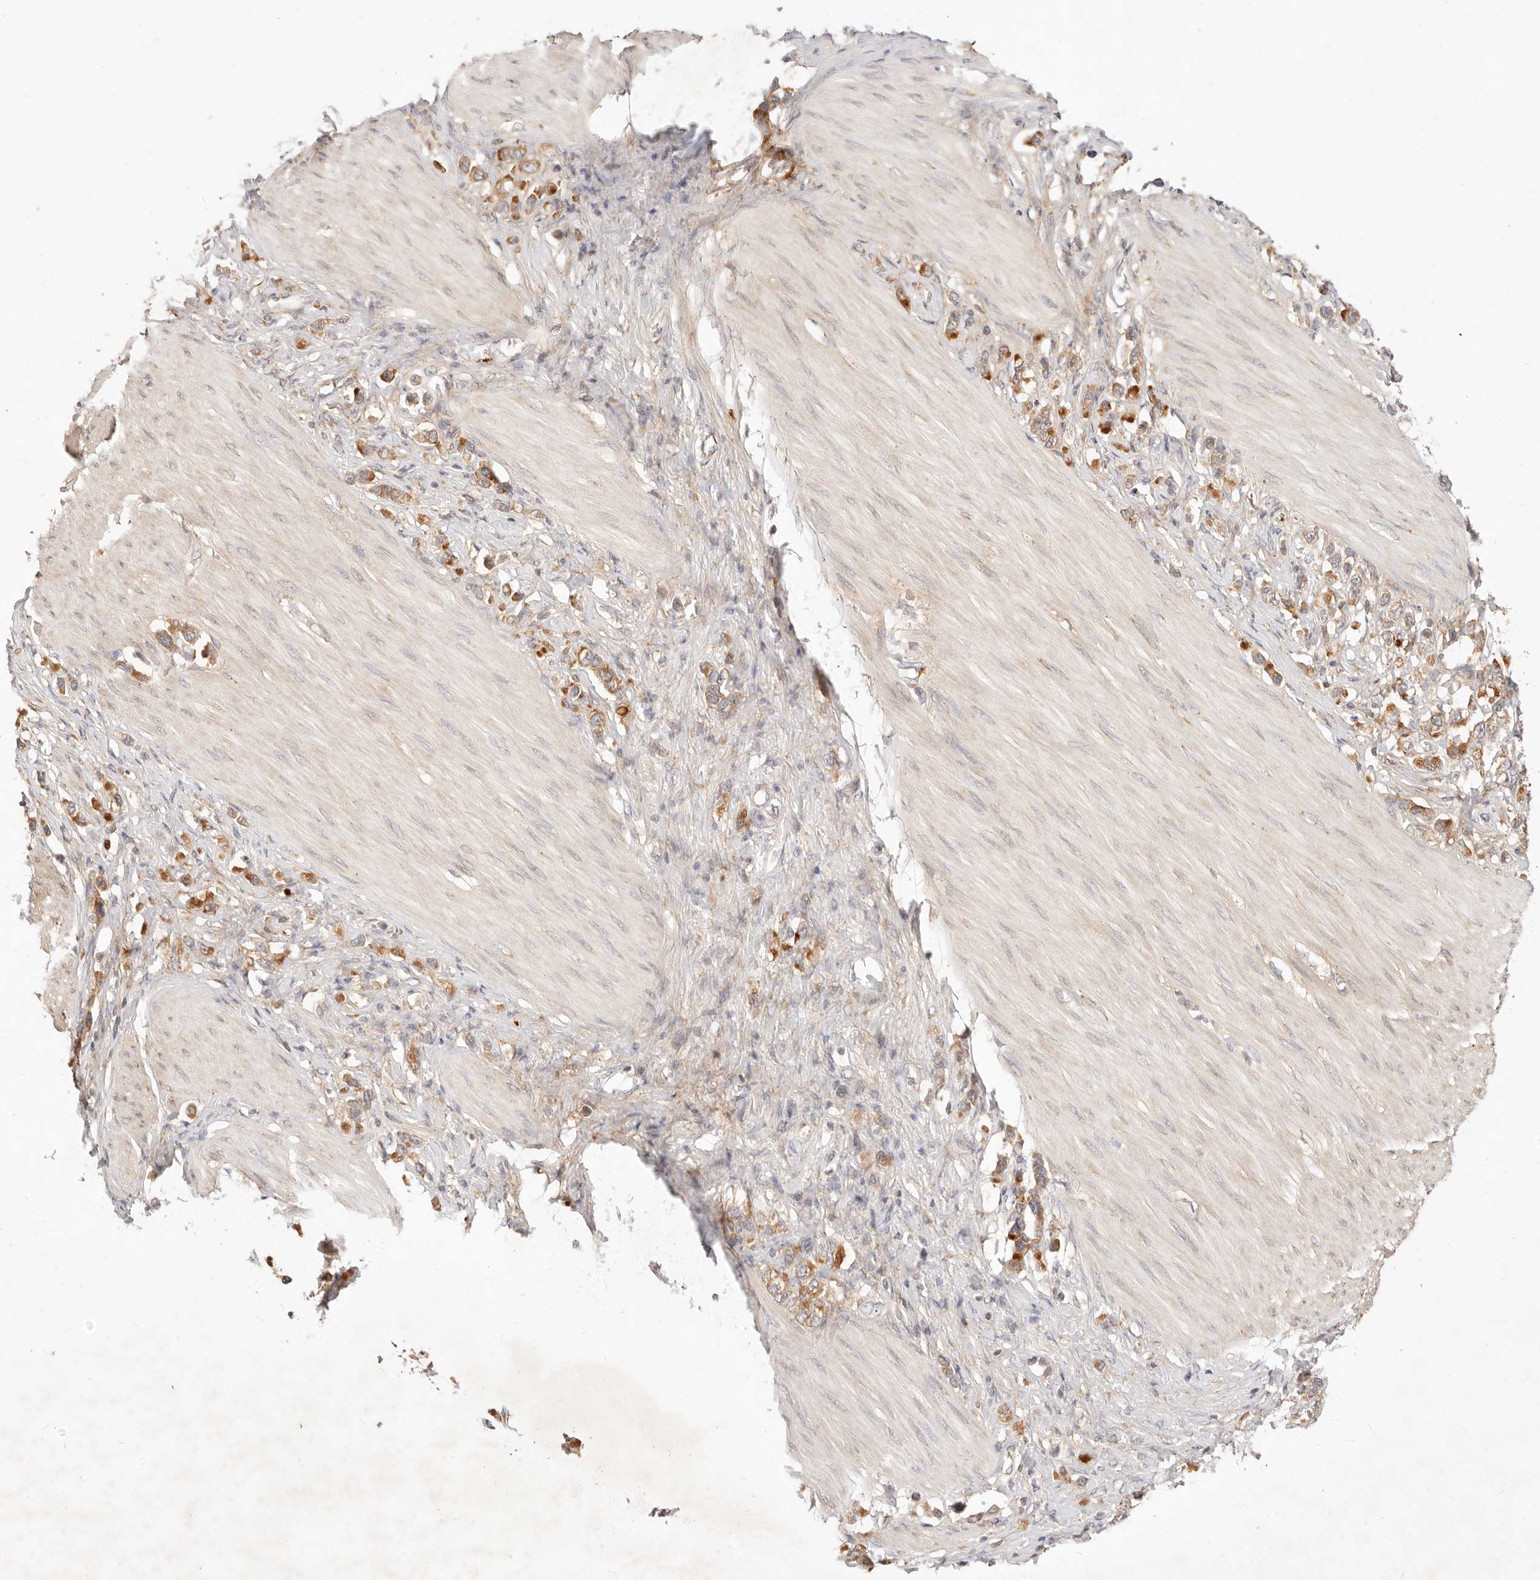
{"staining": {"intensity": "moderate", "quantity": ">75%", "location": "cytoplasmic/membranous"}, "tissue": "stomach cancer", "cell_type": "Tumor cells", "image_type": "cancer", "snomed": [{"axis": "morphology", "description": "Adenocarcinoma, NOS"}, {"axis": "topography", "description": "Stomach"}], "caption": "This is a photomicrograph of immunohistochemistry staining of stomach cancer, which shows moderate staining in the cytoplasmic/membranous of tumor cells.", "gene": "UBXN10", "patient": {"sex": "female", "age": 65}}